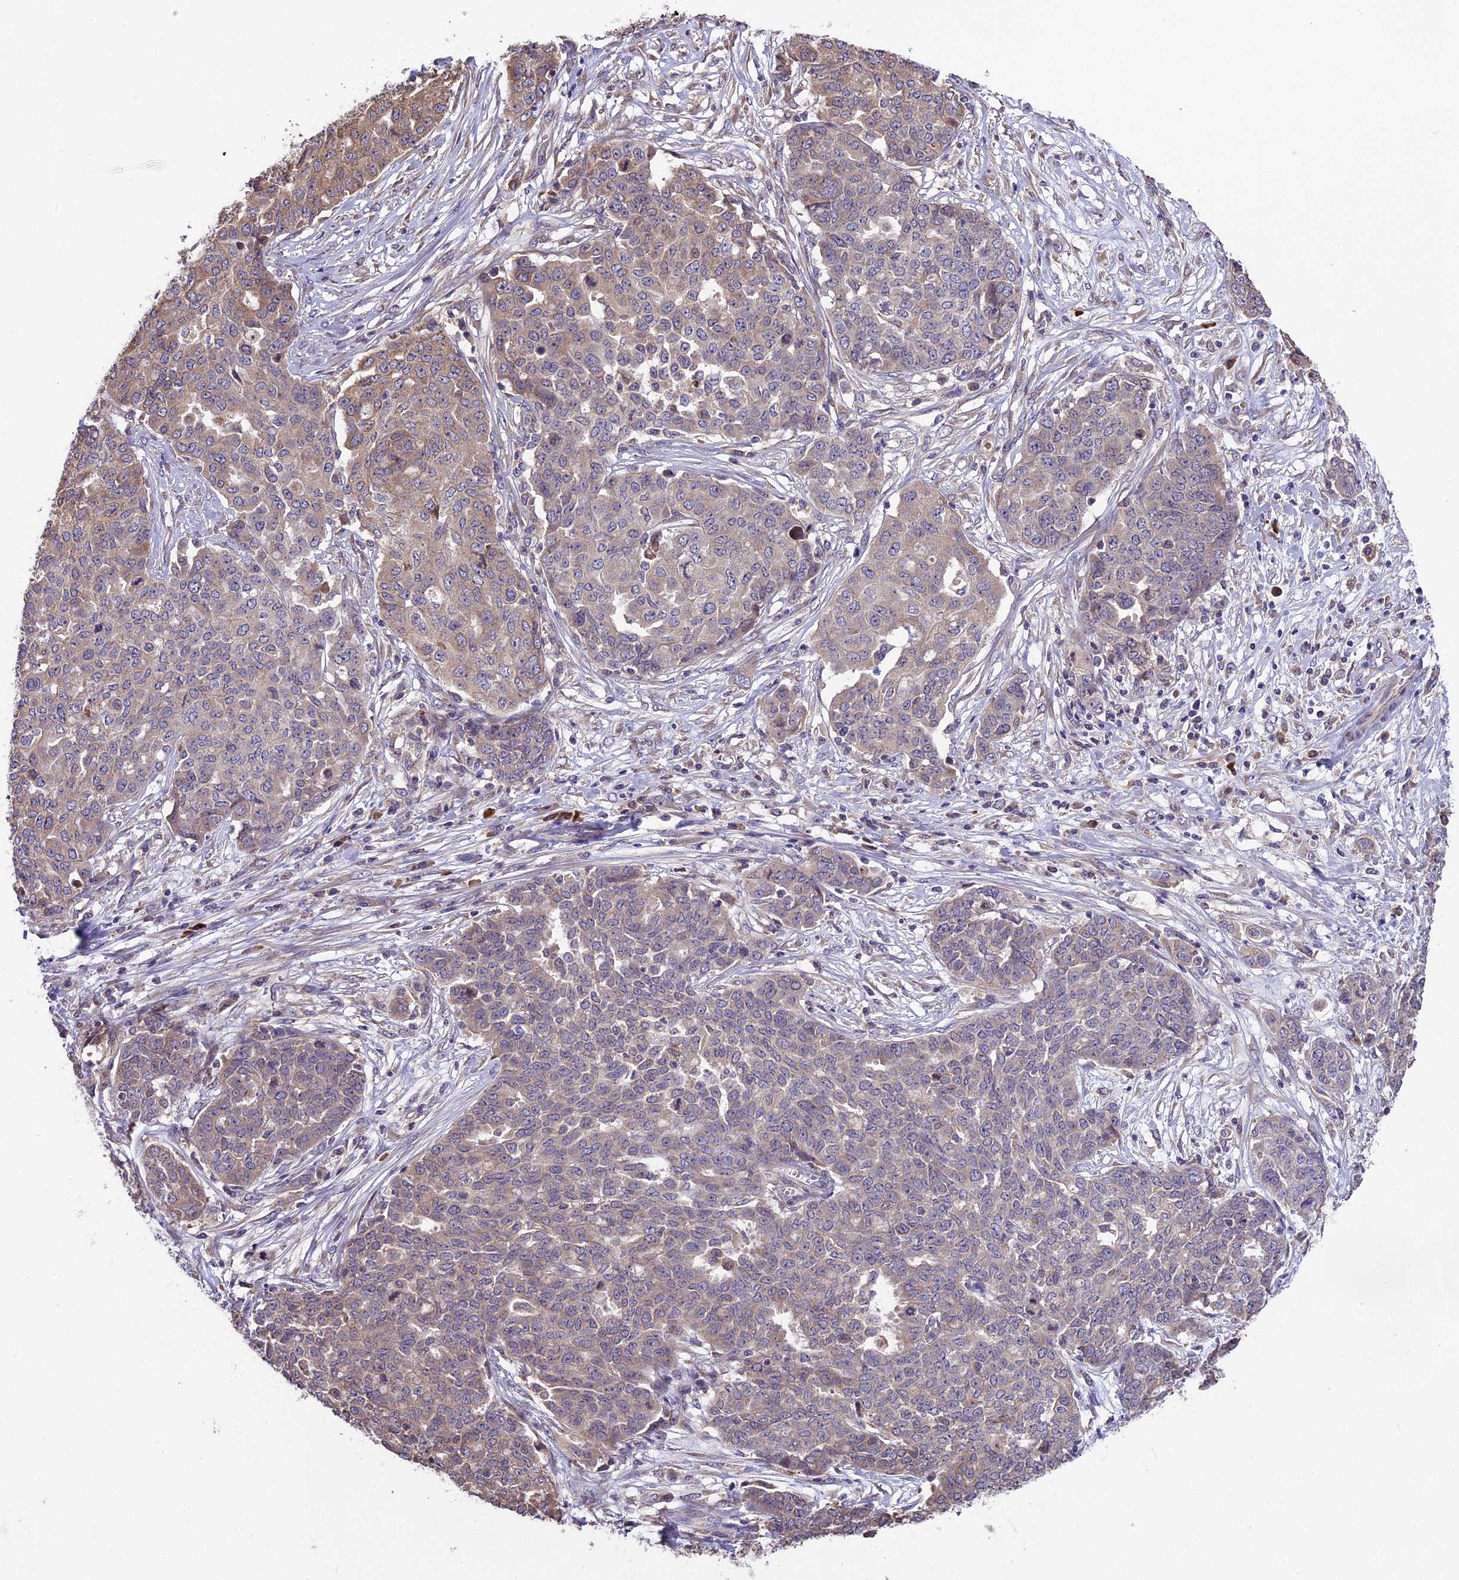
{"staining": {"intensity": "weak", "quantity": "25%-75%", "location": "cytoplasmic/membranous"}, "tissue": "ovarian cancer", "cell_type": "Tumor cells", "image_type": "cancer", "snomed": [{"axis": "morphology", "description": "Cystadenocarcinoma, serous, NOS"}, {"axis": "topography", "description": "Soft tissue"}, {"axis": "topography", "description": "Ovary"}], "caption": "Serous cystadenocarcinoma (ovarian) stained with DAB (3,3'-diaminobenzidine) IHC exhibits low levels of weak cytoplasmic/membranous staining in about 25%-75% of tumor cells.", "gene": "ABCC10", "patient": {"sex": "female", "age": 57}}